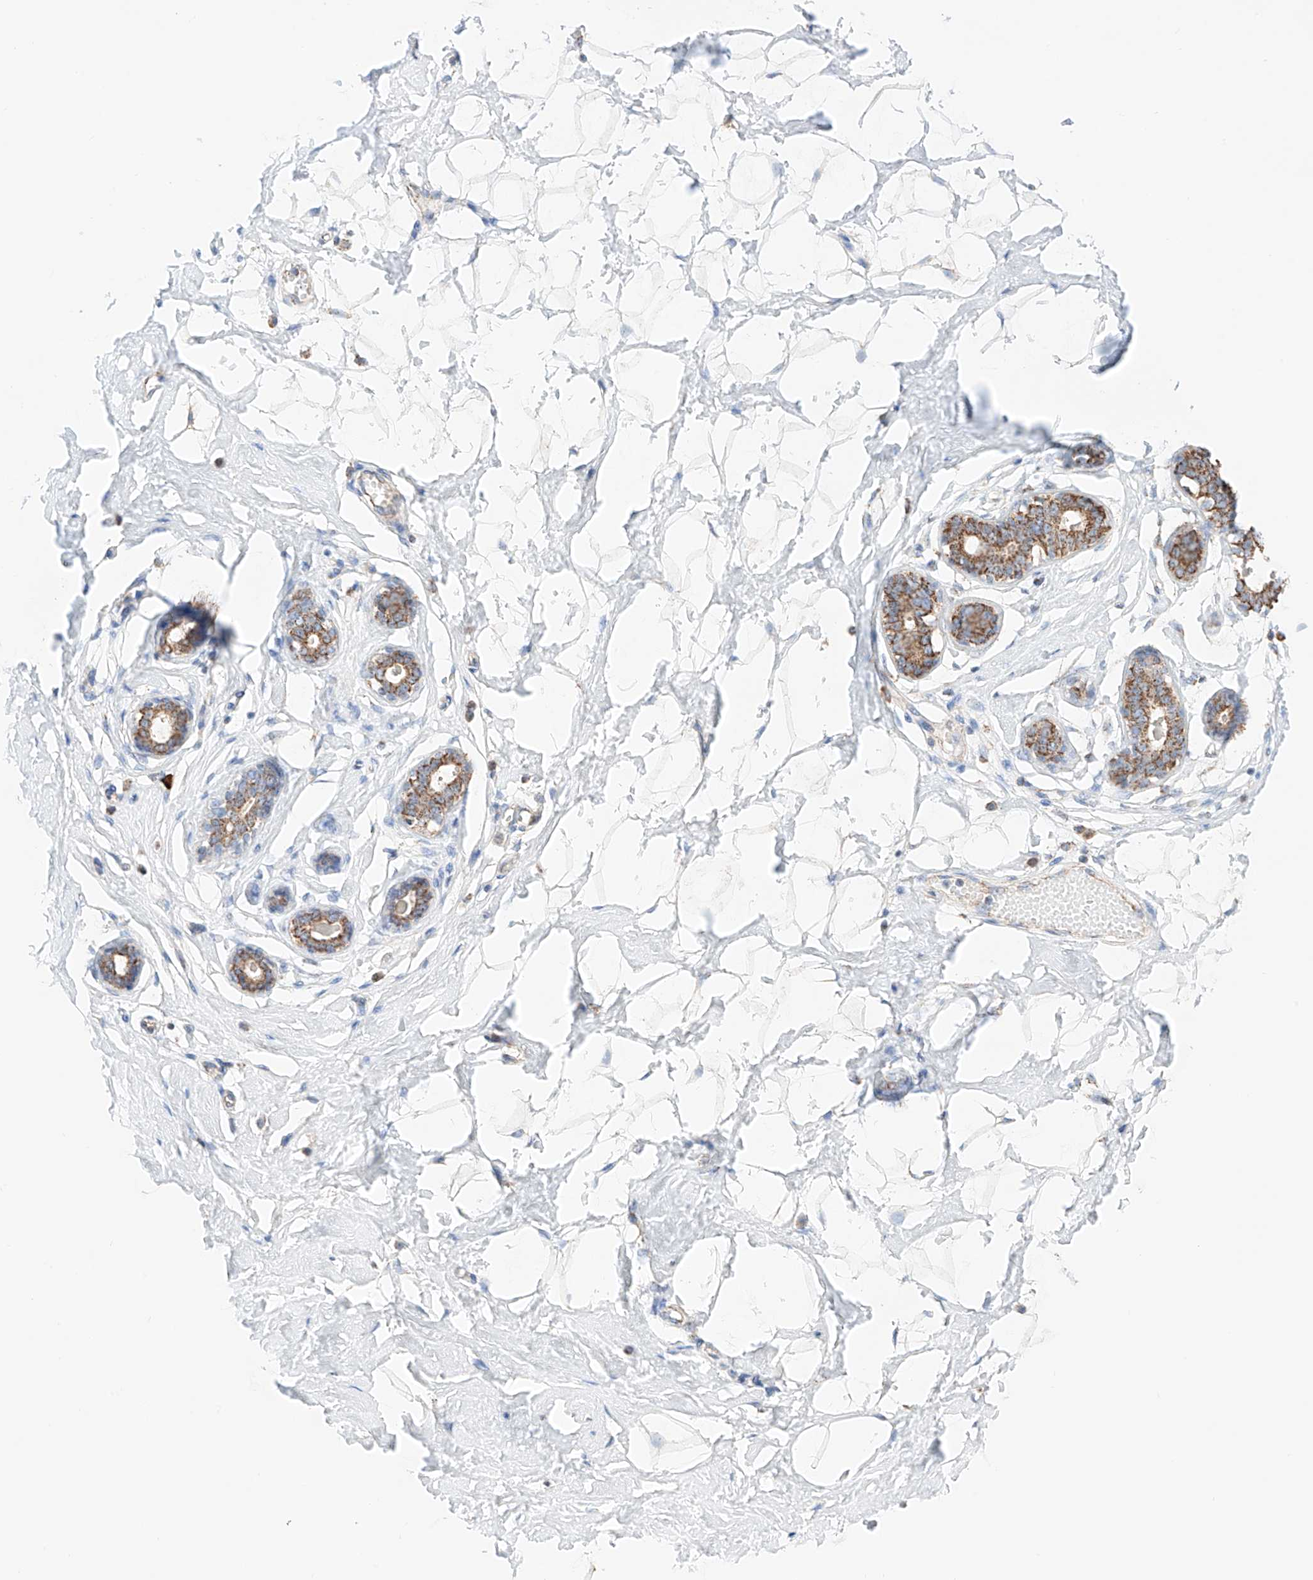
{"staining": {"intensity": "negative", "quantity": "none", "location": "none"}, "tissue": "breast", "cell_type": "Adipocytes", "image_type": "normal", "snomed": [{"axis": "morphology", "description": "Normal tissue, NOS"}, {"axis": "morphology", "description": "Adenoma, NOS"}, {"axis": "topography", "description": "Breast"}], "caption": "Immunohistochemistry (IHC) photomicrograph of benign breast: human breast stained with DAB demonstrates no significant protein staining in adipocytes.", "gene": "KTI12", "patient": {"sex": "female", "age": 23}}